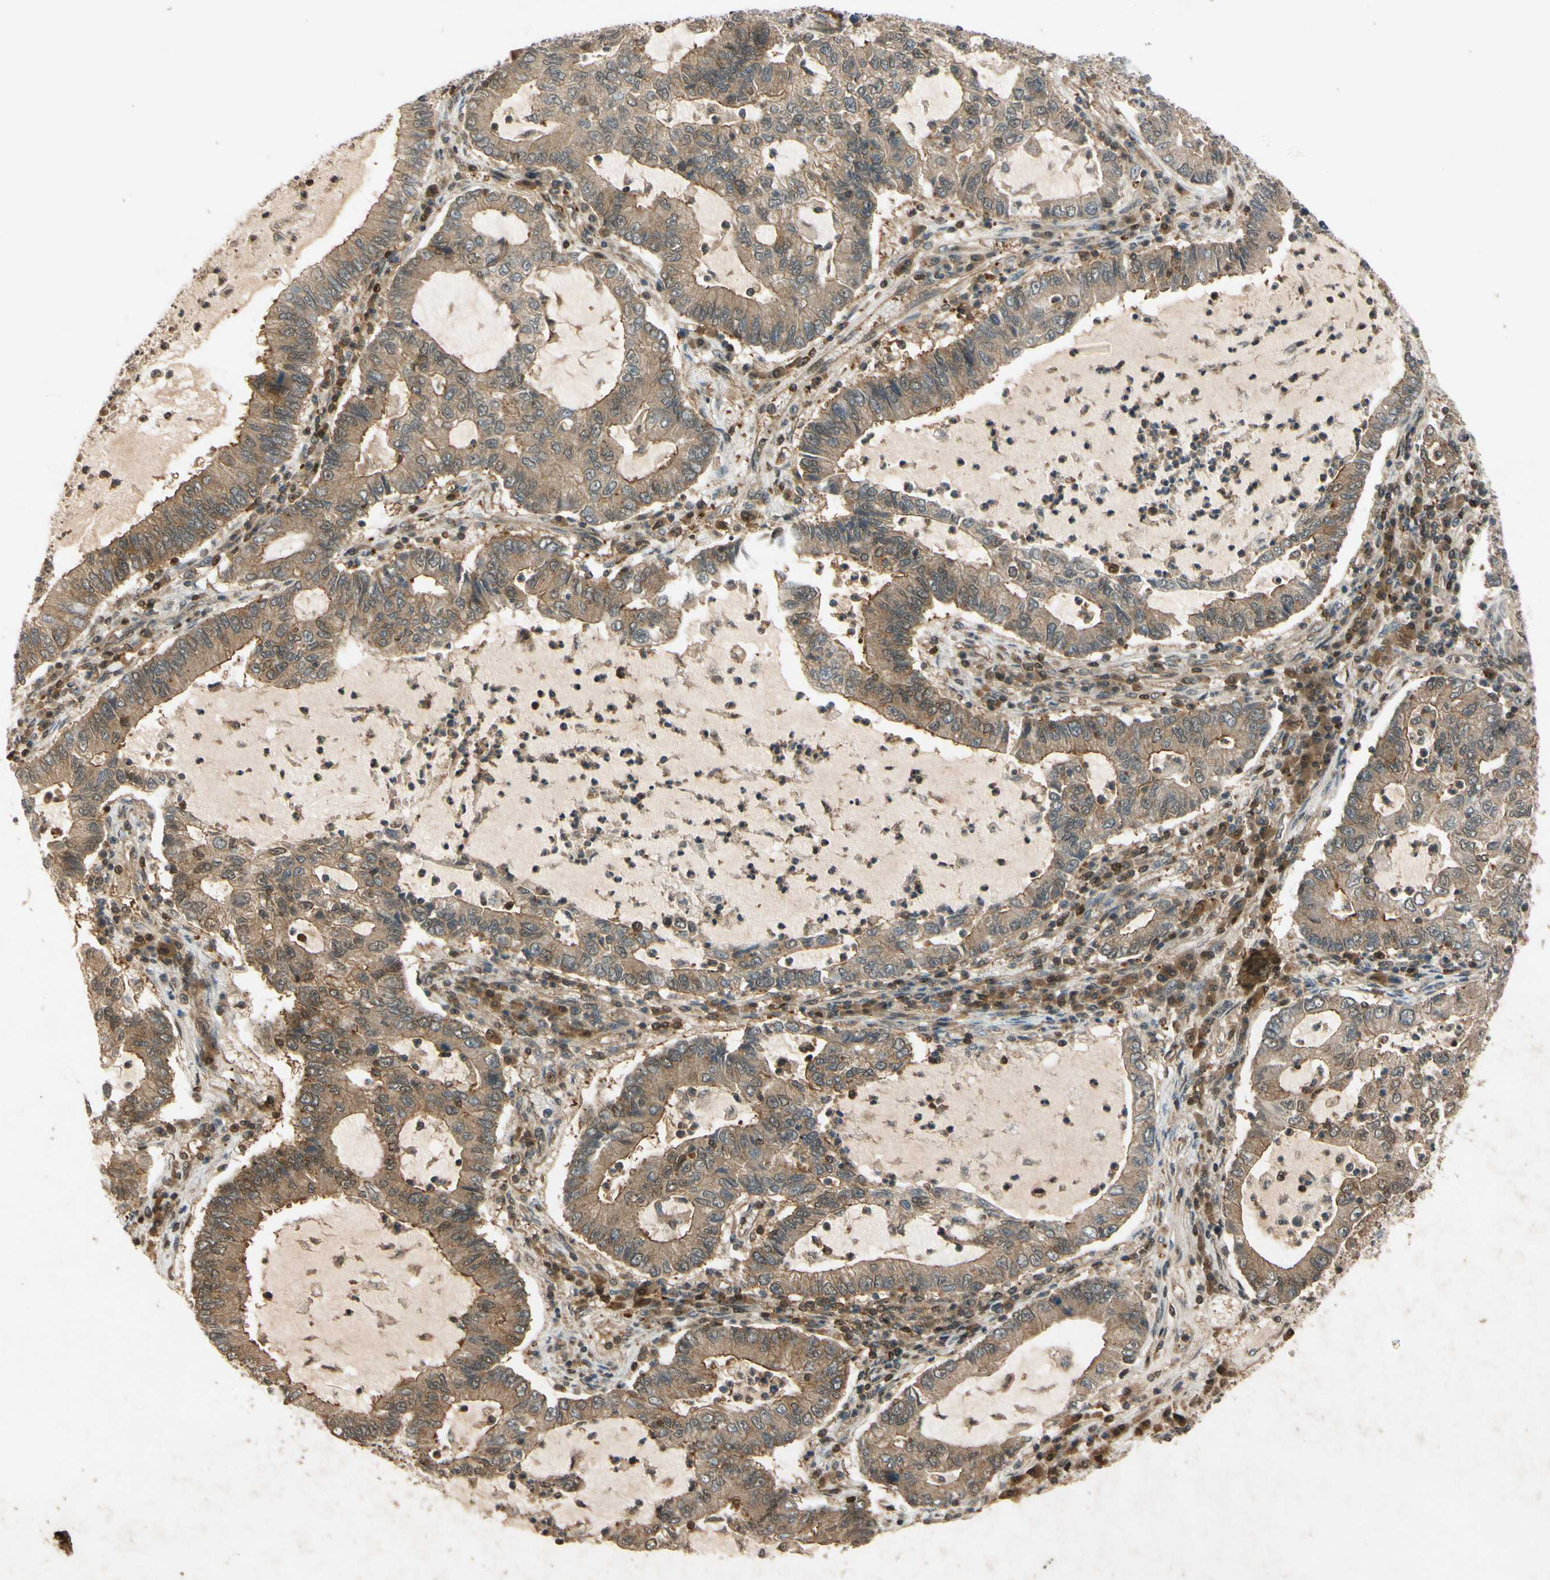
{"staining": {"intensity": "moderate", "quantity": ">75%", "location": "cytoplasmic/membranous"}, "tissue": "lung cancer", "cell_type": "Tumor cells", "image_type": "cancer", "snomed": [{"axis": "morphology", "description": "Adenocarcinoma, NOS"}, {"axis": "topography", "description": "Lung"}], "caption": "DAB immunohistochemical staining of human lung adenocarcinoma displays moderate cytoplasmic/membranous protein staining in approximately >75% of tumor cells. (Brightfield microscopy of DAB IHC at high magnification).", "gene": "EPHA8", "patient": {"sex": "female", "age": 51}}